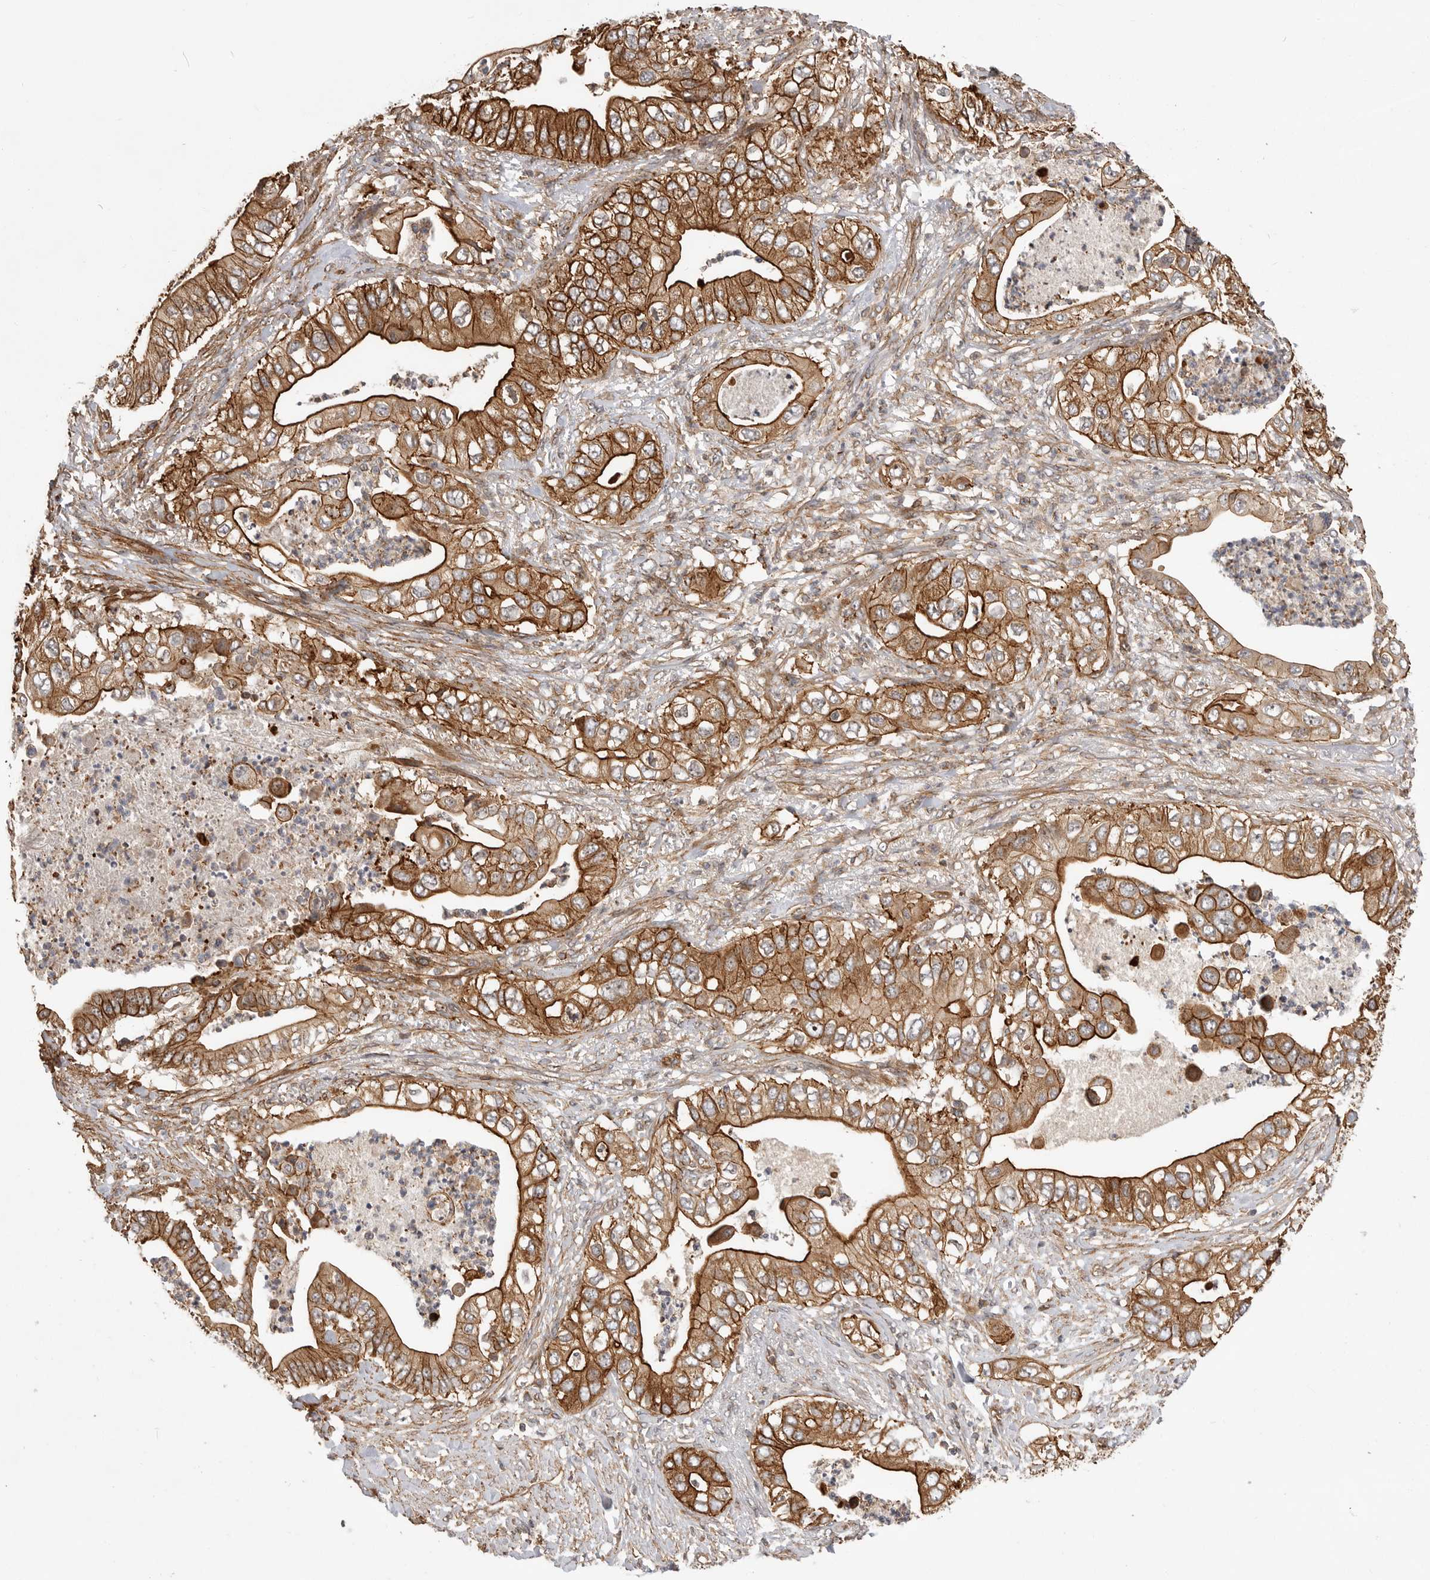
{"staining": {"intensity": "strong", "quantity": ">75%", "location": "cytoplasmic/membranous"}, "tissue": "pancreatic cancer", "cell_type": "Tumor cells", "image_type": "cancer", "snomed": [{"axis": "morphology", "description": "Adenocarcinoma, NOS"}, {"axis": "topography", "description": "Pancreas"}], "caption": "This histopathology image displays IHC staining of human pancreatic cancer (adenocarcinoma), with high strong cytoplasmic/membranous positivity in approximately >75% of tumor cells.", "gene": "GPATCH2", "patient": {"sex": "female", "age": 78}}